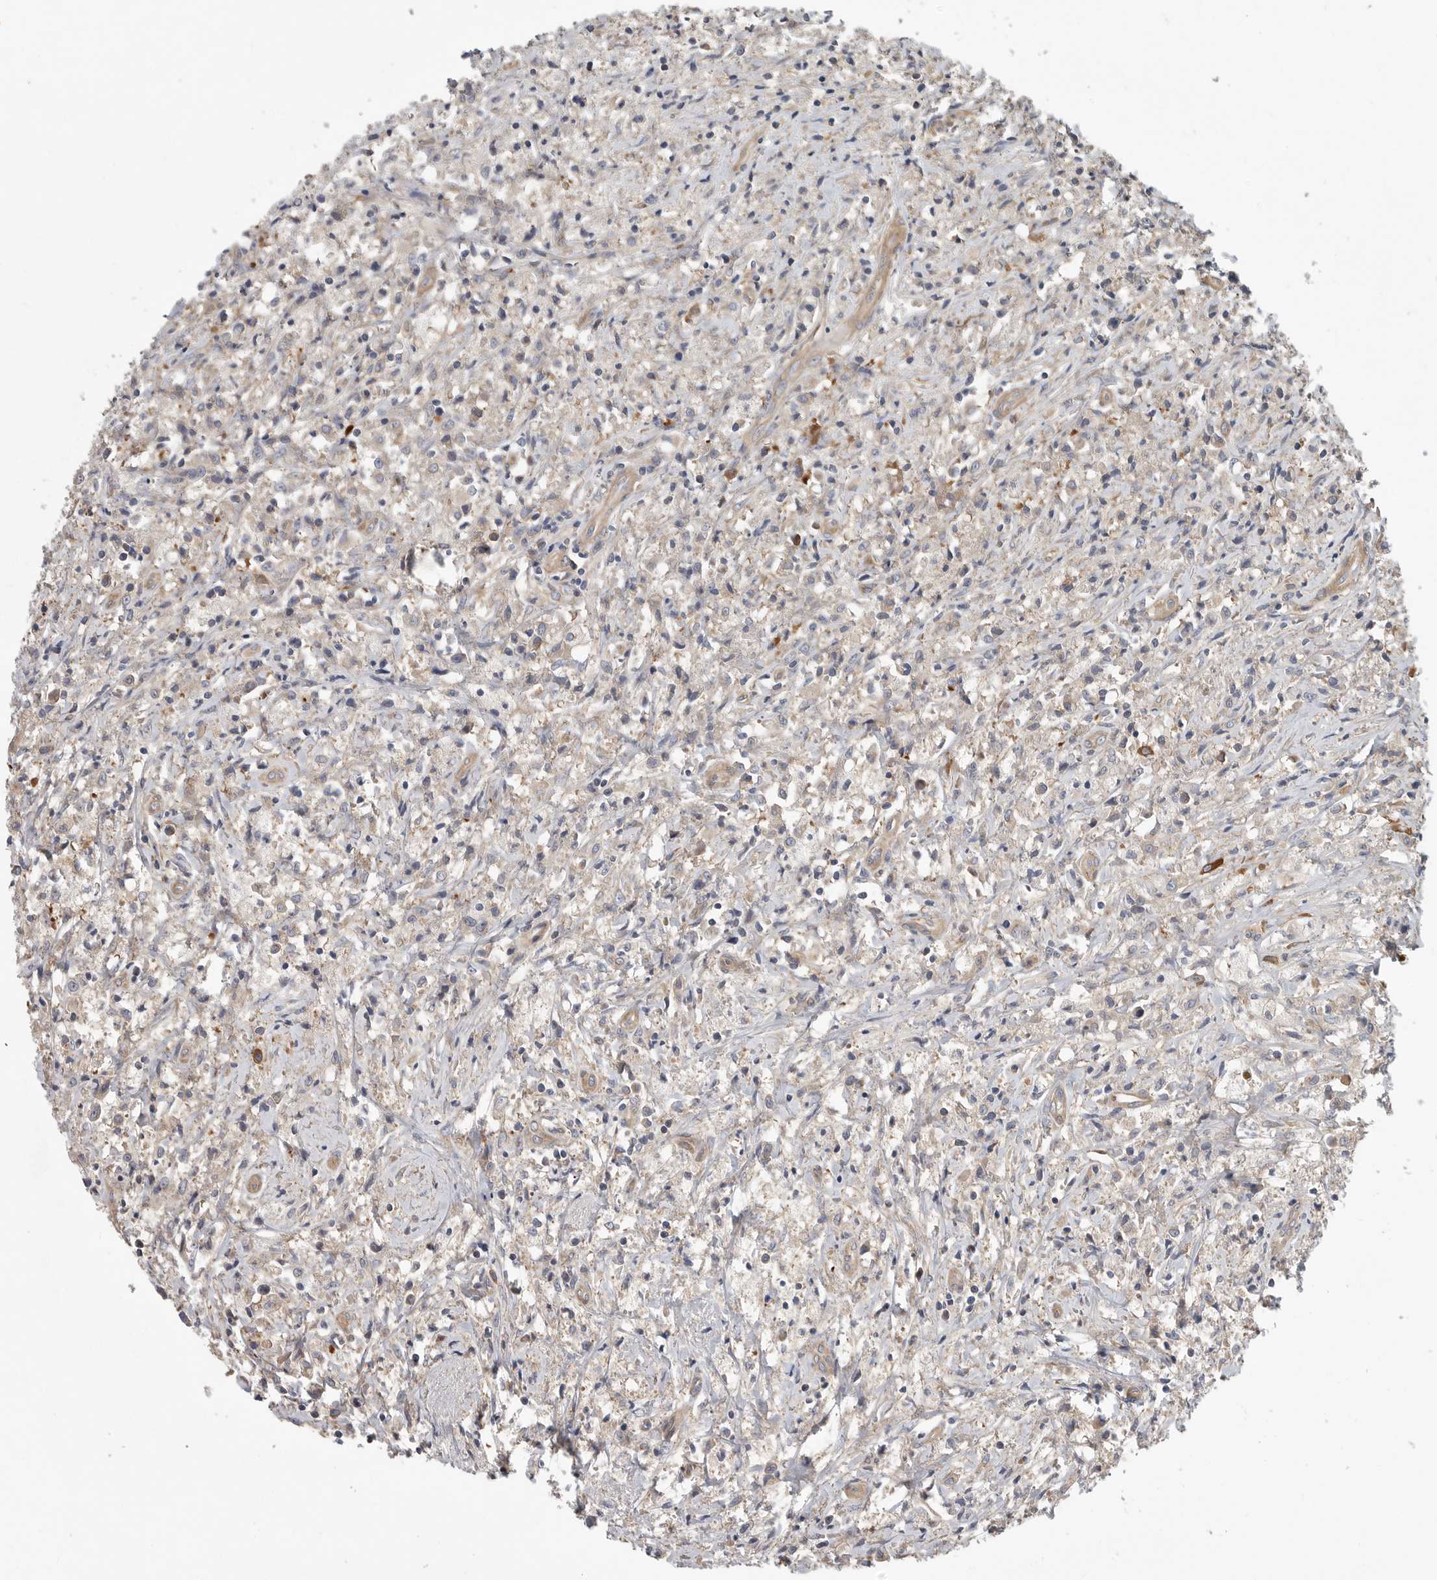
{"staining": {"intensity": "weak", "quantity": "25%-75%", "location": "cytoplasmic/membranous"}, "tissue": "testis cancer", "cell_type": "Tumor cells", "image_type": "cancer", "snomed": [{"axis": "morphology", "description": "Carcinoma, Embryonal, NOS"}, {"axis": "topography", "description": "Testis"}], "caption": "Protein staining demonstrates weak cytoplasmic/membranous staining in about 25%-75% of tumor cells in embryonal carcinoma (testis).", "gene": "OXR1", "patient": {"sex": "male", "age": 2}}